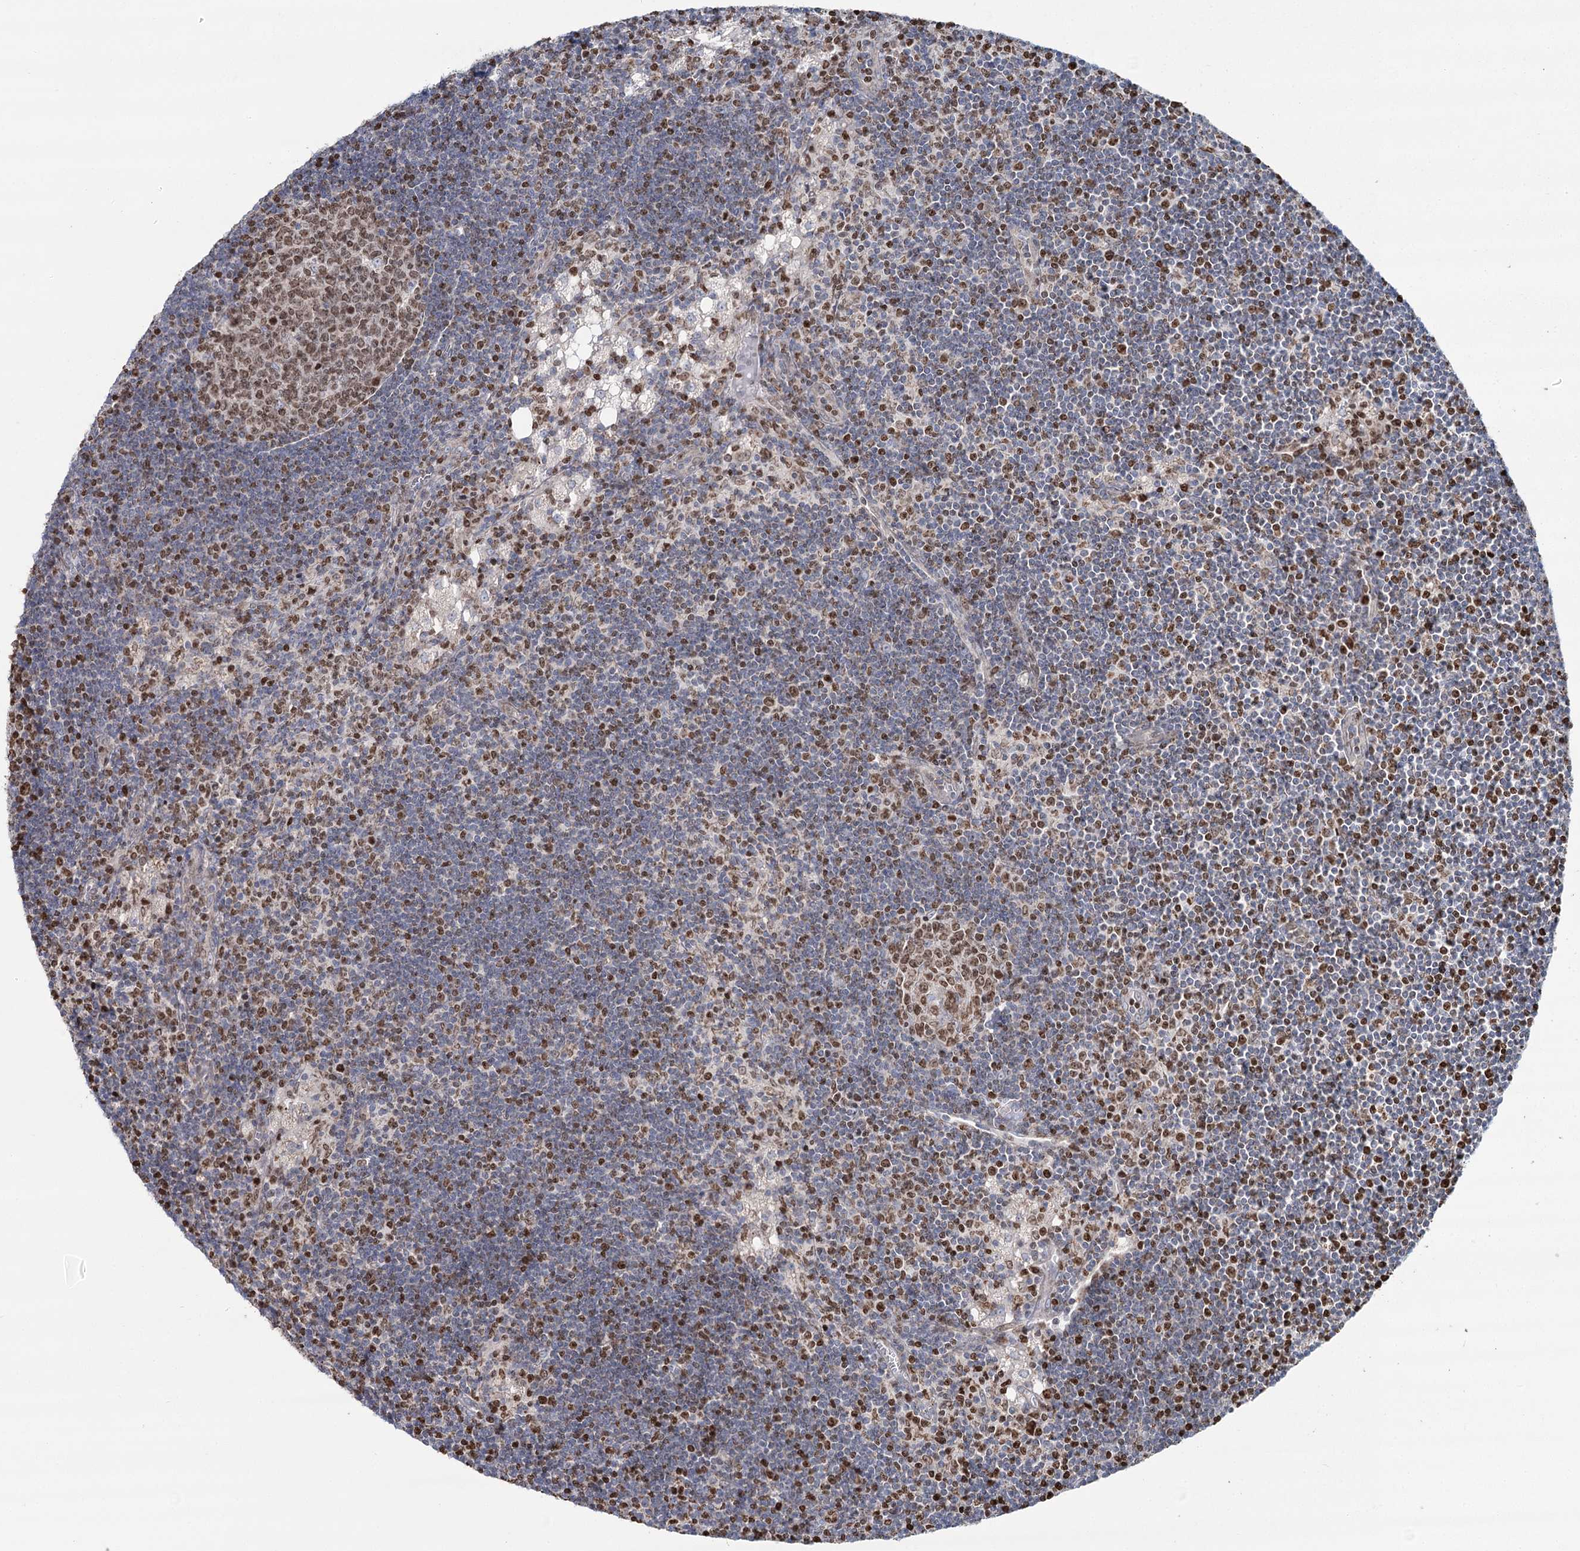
{"staining": {"intensity": "moderate", "quantity": ">75%", "location": "nuclear"}, "tissue": "lymph node", "cell_type": "Germinal center cells", "image_type": "normal", "snomed": [{"axis": "morphology", "description": "Normal tissue, NOS"}, {"axis": "topography", "description": "Lymph node"}], "caption": "IHC micrograph of unremarkable lymph node stained for a protein (brown), which demonstrates medium levels of moderate nuclear expression in about >75% of germinal center cells.", "gene": "PDHX", "patient": {"sex": "male", "age": 24}}